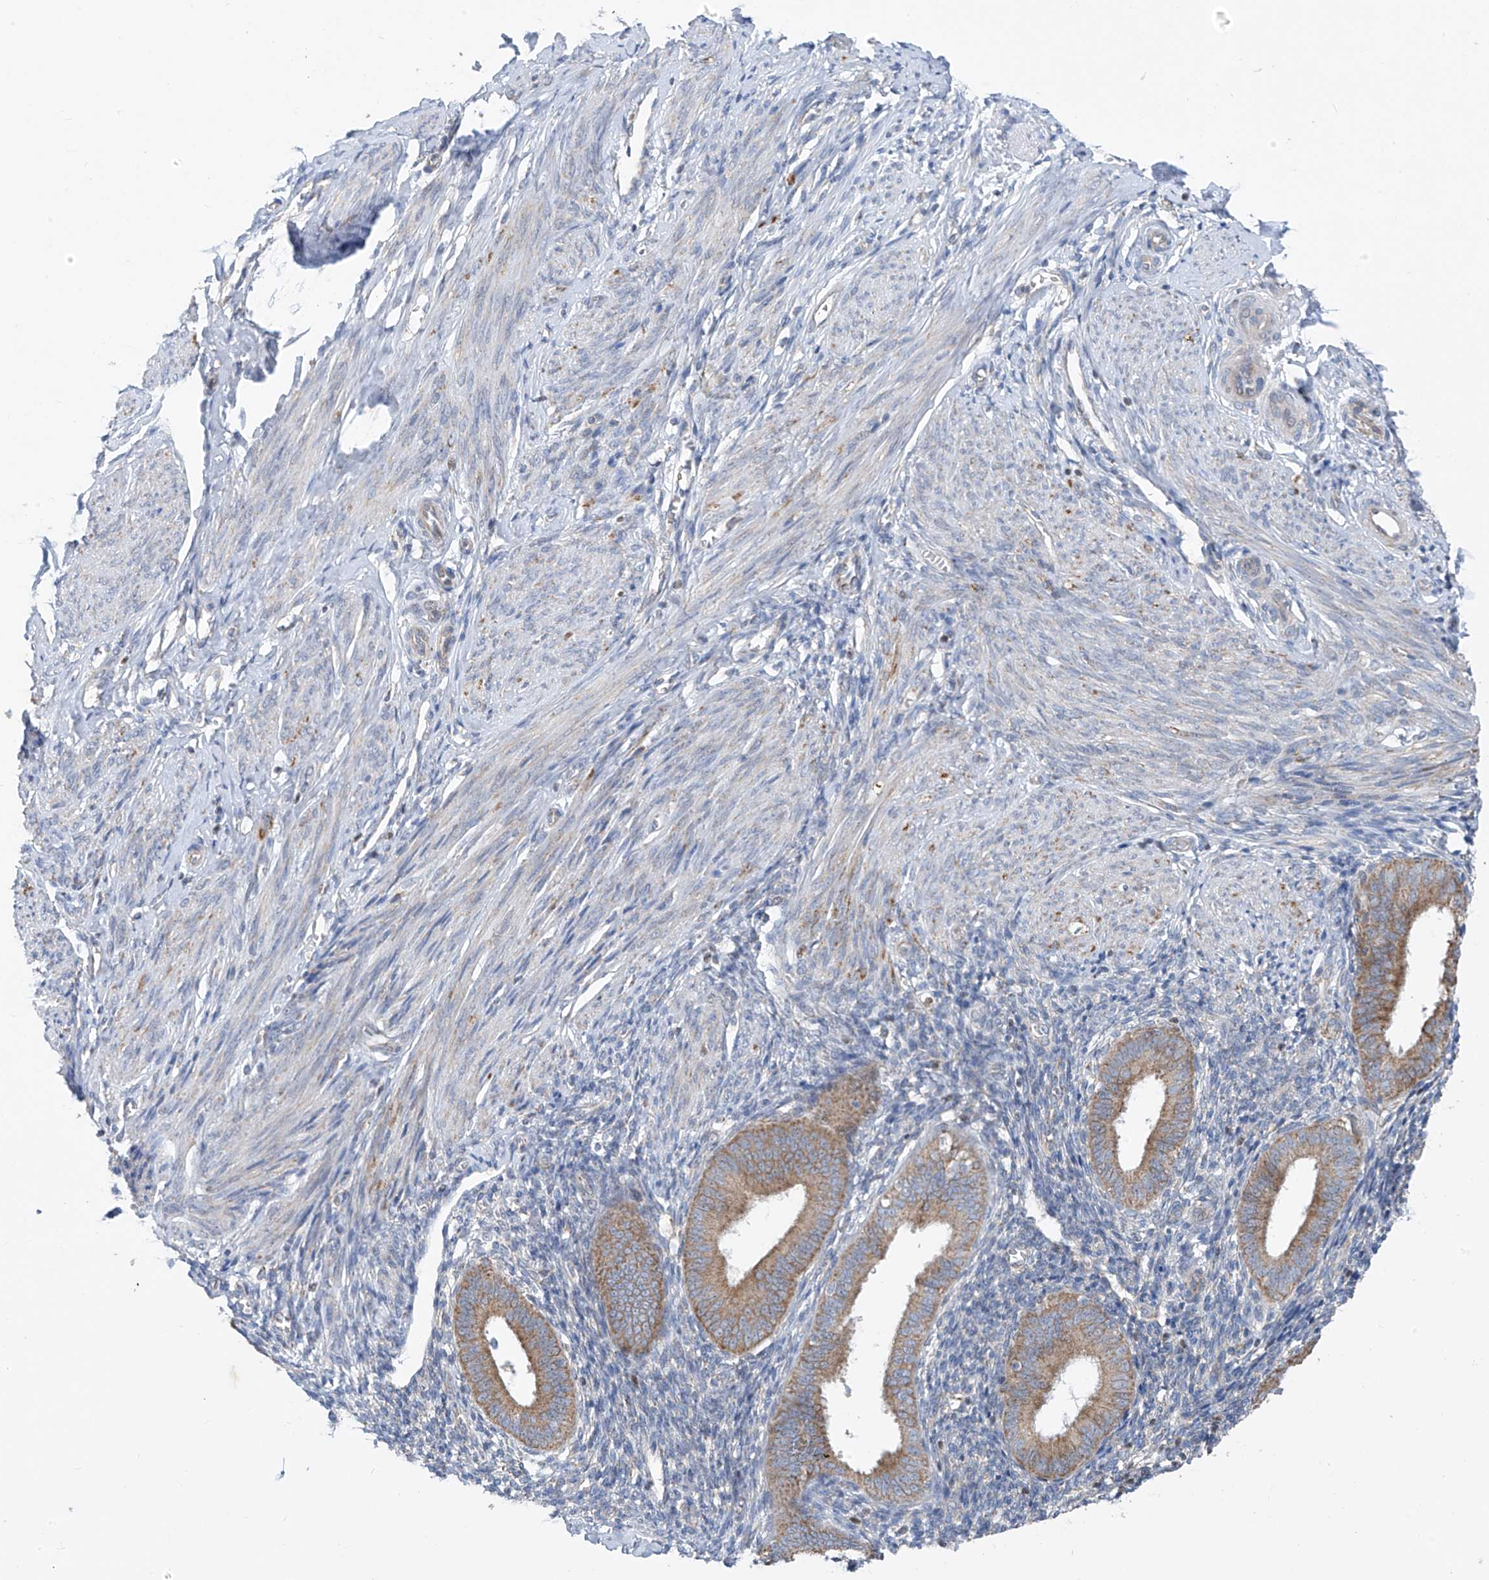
{"staining": {"intensity": "negative", "quantity": "none", "location": "none"}, "tissue": "endometrium", "cell_type": "Cells in endometrial stroma", "image_type": "normal", "snomed": [{"axis": "morphology", "description": "Normal tissue, NOS"}, {"axis": "topography", "description": "Uterus"}, {"axis": "topography", "description": "Endometrium"}], "caption": "DAB (3,3'-diaminobenzidine) immunohistochemical staining of benign human endometrium displays no significant positivity in cells in endometrial stroma.", "gene": "EOMES", "patient": {"sex": "female", "age": 48}}